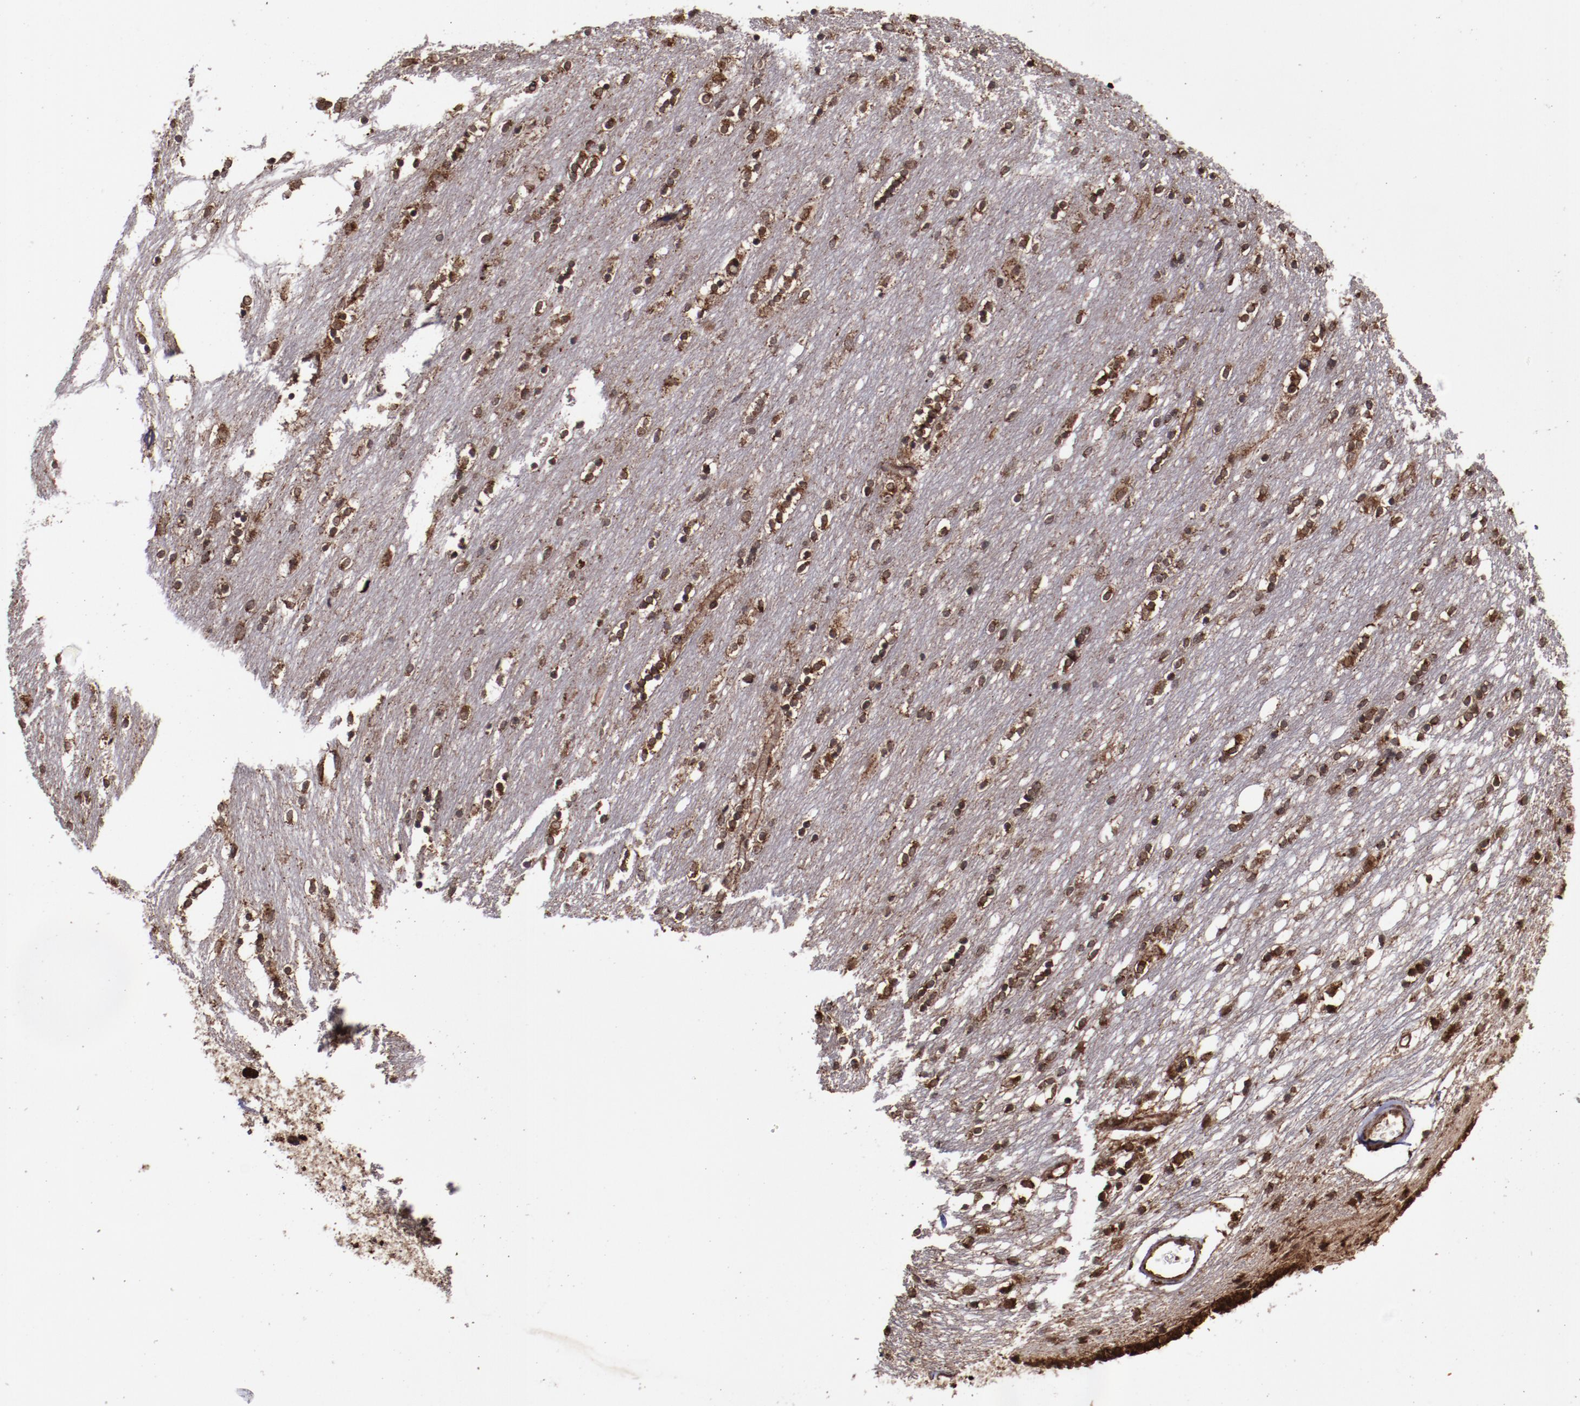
{"staining": {"intensity": "strong", "quantity": ">75%", "location": "nuclear"}, "tissue": "caudate", "cell_type": "Glial cells", "image_type": "normal", "snomed": [{"axis": "morphology", "description": "Normal tissue, NOS"}, {"axis": "topography", "description": "Lateral ventricle wall"}], "caption": "Approximately >75% of glial cells in unremarkable human caudate exhibit strong nuclear protein positivity as visualized by brown immunohistochemical staining.", "gene": "EIF4ENIF1", "patient": {"sex": "female", "age": 54}}